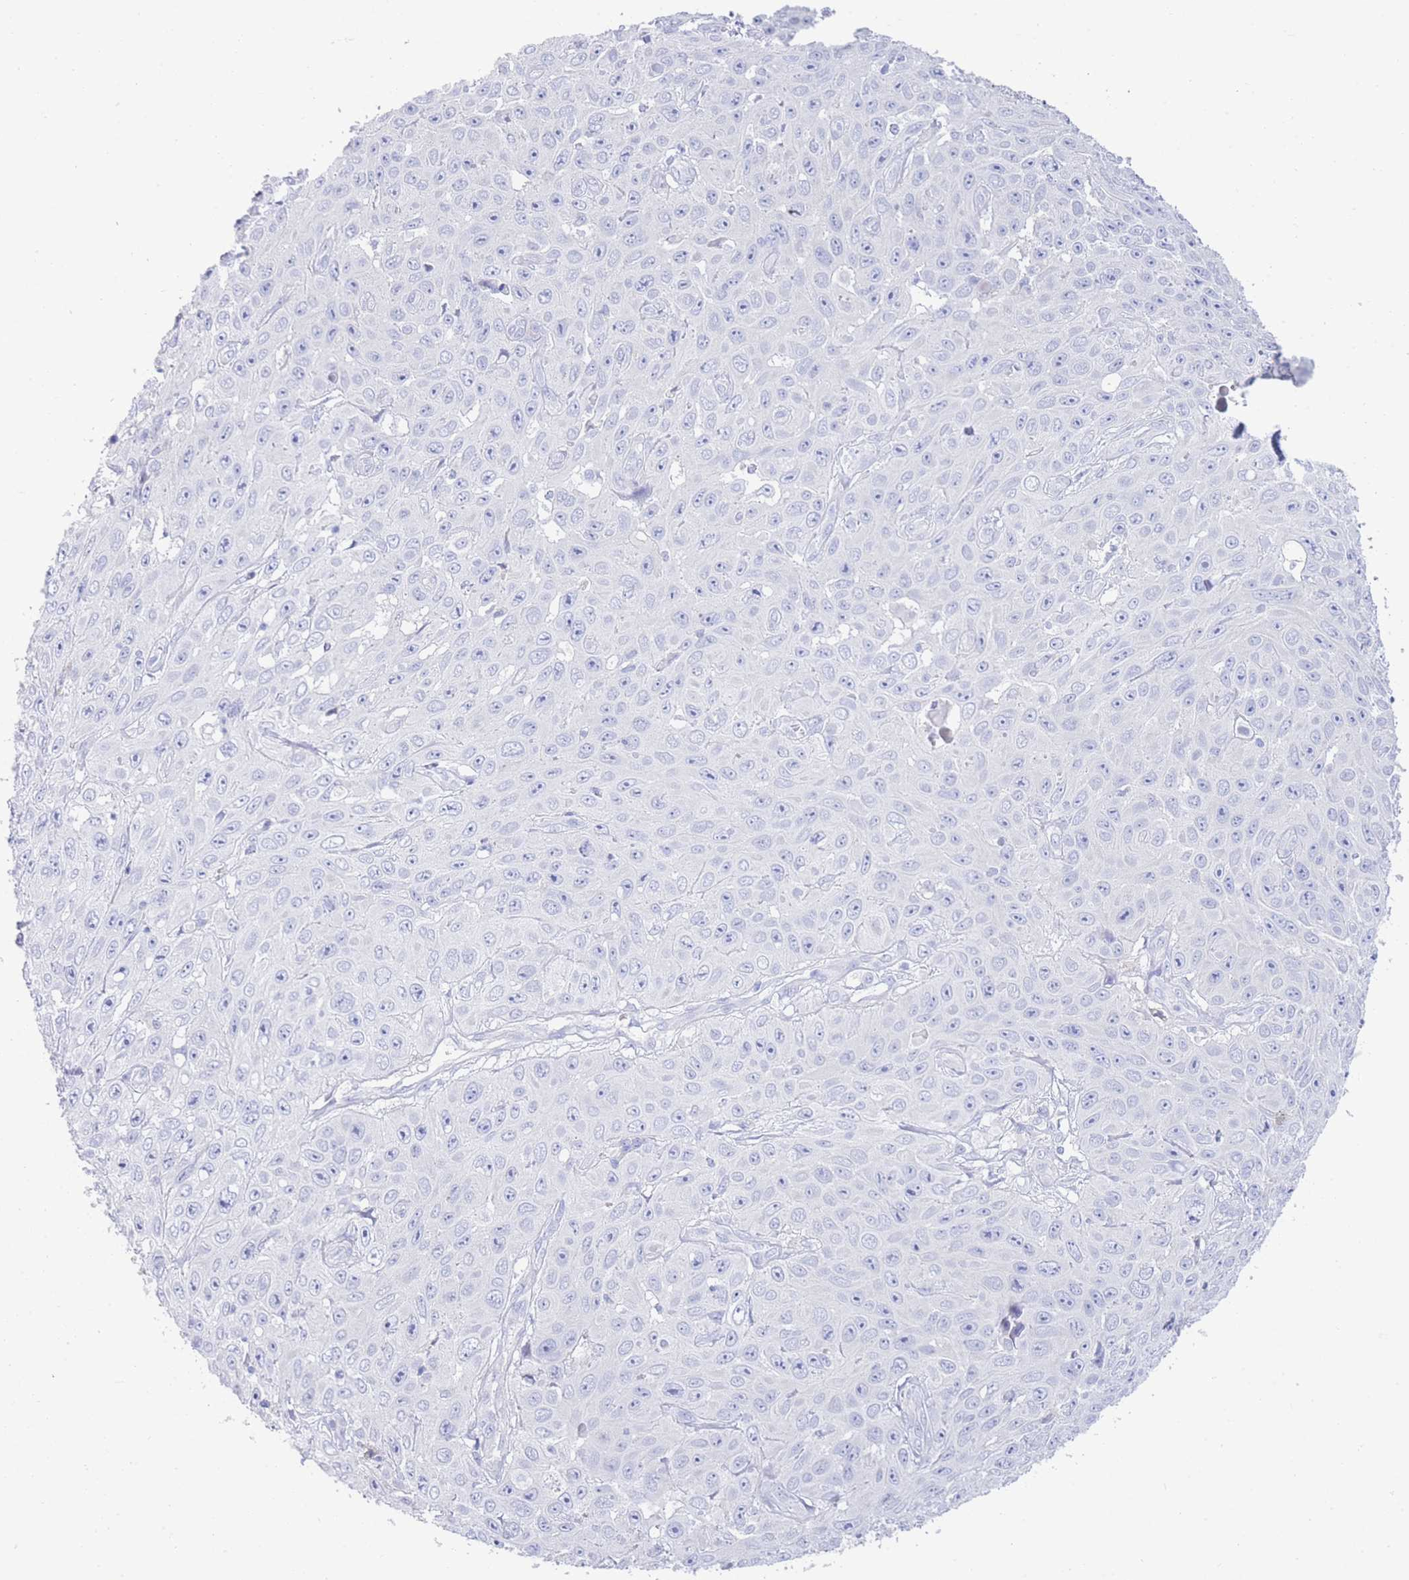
{"staining": {"intensity": "negative", "quantity": "none", "location": "none"}, "tissue": "skin cancer", "cell_type": "Tumor cells", "image_type": "cancer", "snomed": [{"axis": "morphology", "description": "Squamous cell carcinoma, NOS"}, {"axis": "topography", "description": "Skin"}], "caption": "Histopathology image shows no protein staining in tumor cells of skin cancer (squamous cell carcinoma) tissue.", "gene": "LRRC37A", "patient": {"sex": "male", "age": 82}}